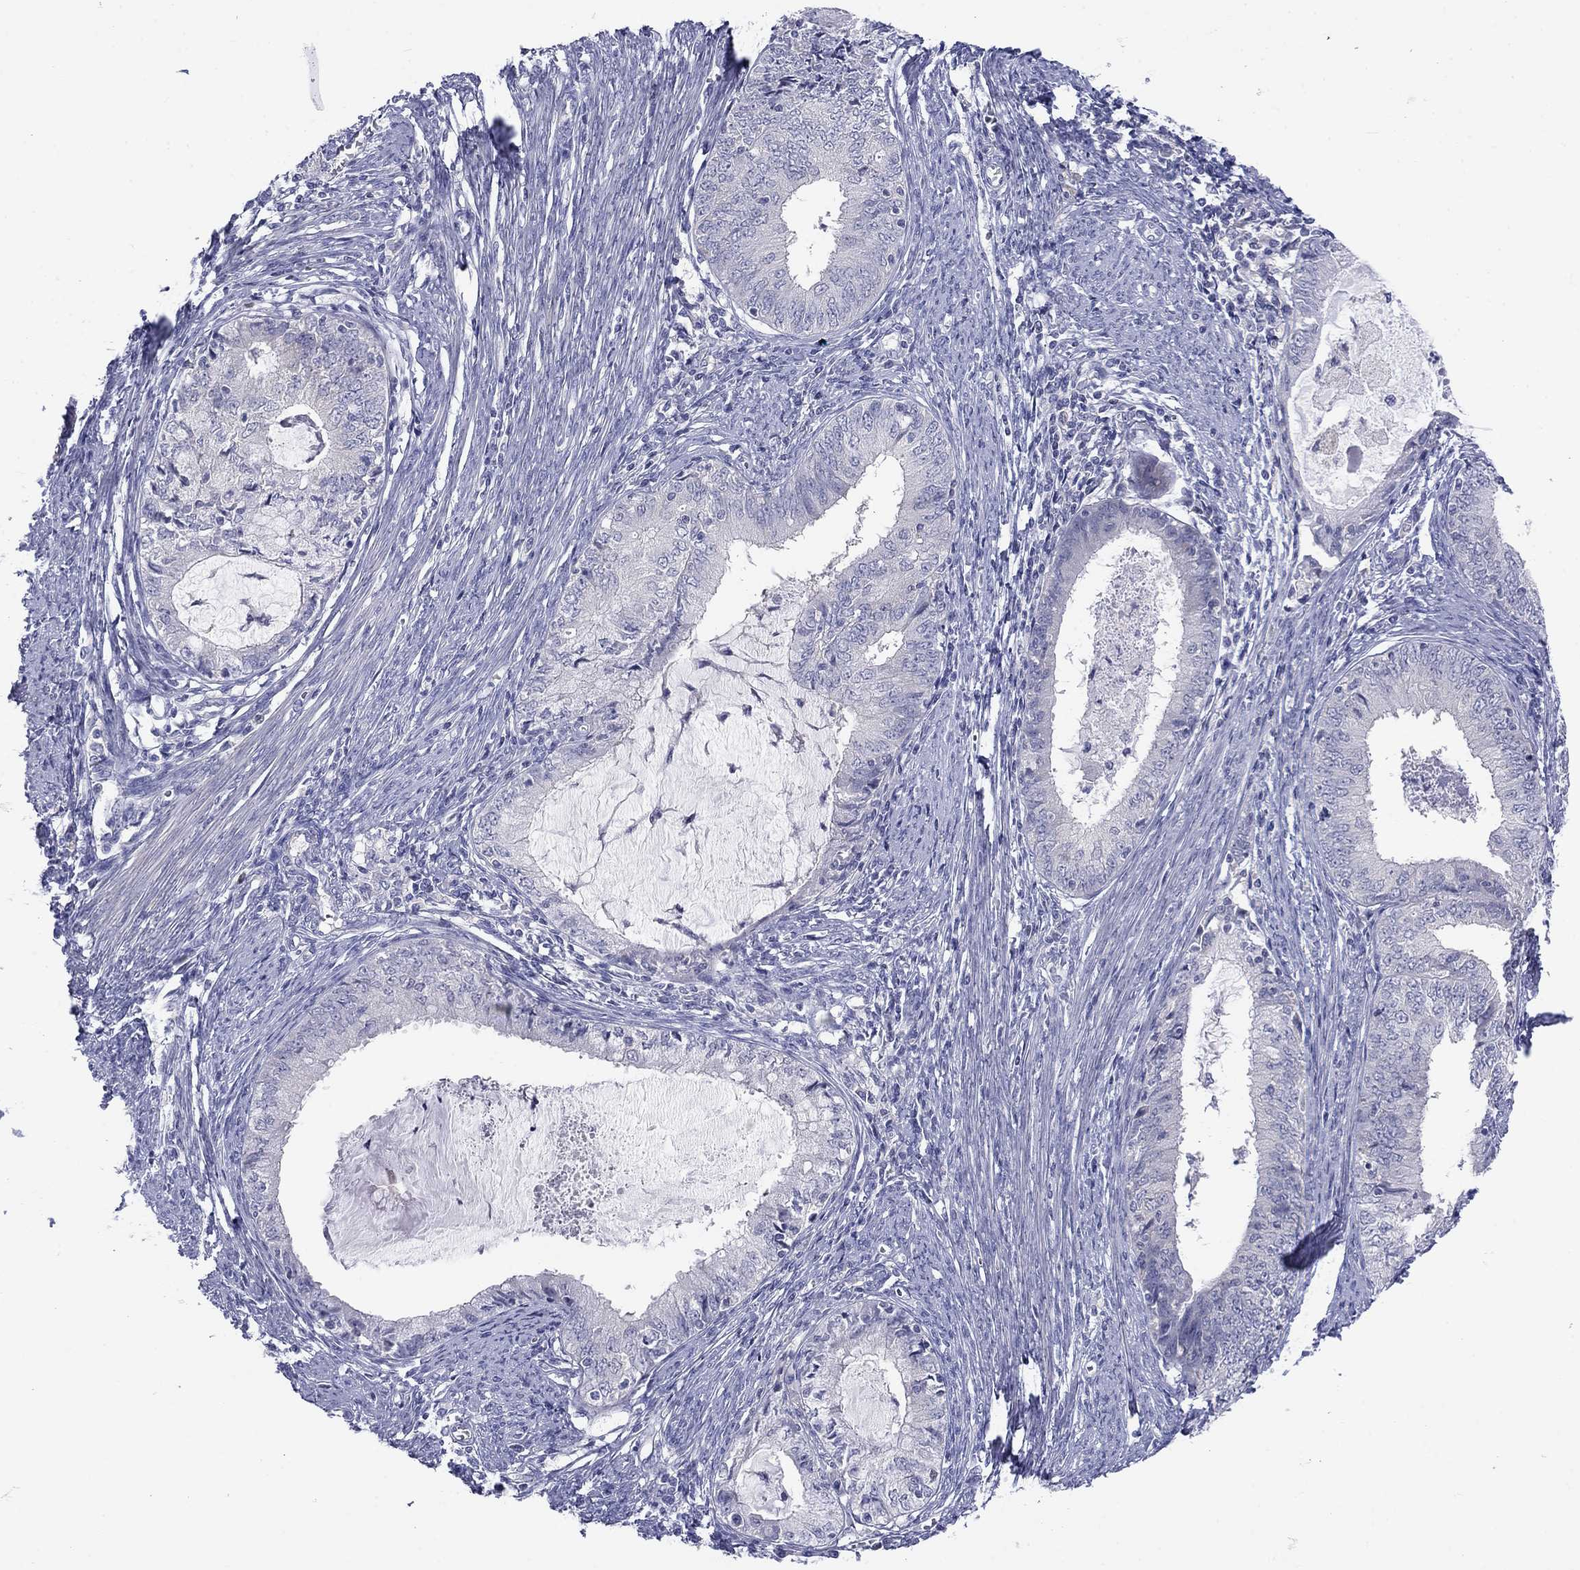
{"staining": {"intensity": "negative", "quantity": "none", "location": "none"}, "tissue": "endometrial cancer", "cell_type": "Tumor cells", "image_type": "cancer", "snomed": [{"axis": "morphology", "description": "Adenocarcinoma, NOS"}, {"axis": "topography", "description": "Endometrium"}], "caption": "Tumor cells show no significant protein staining in endometrial adenocarcinoma.", "gene": "CACNA1A", "patient": {"sex": "female", "age": 57}}